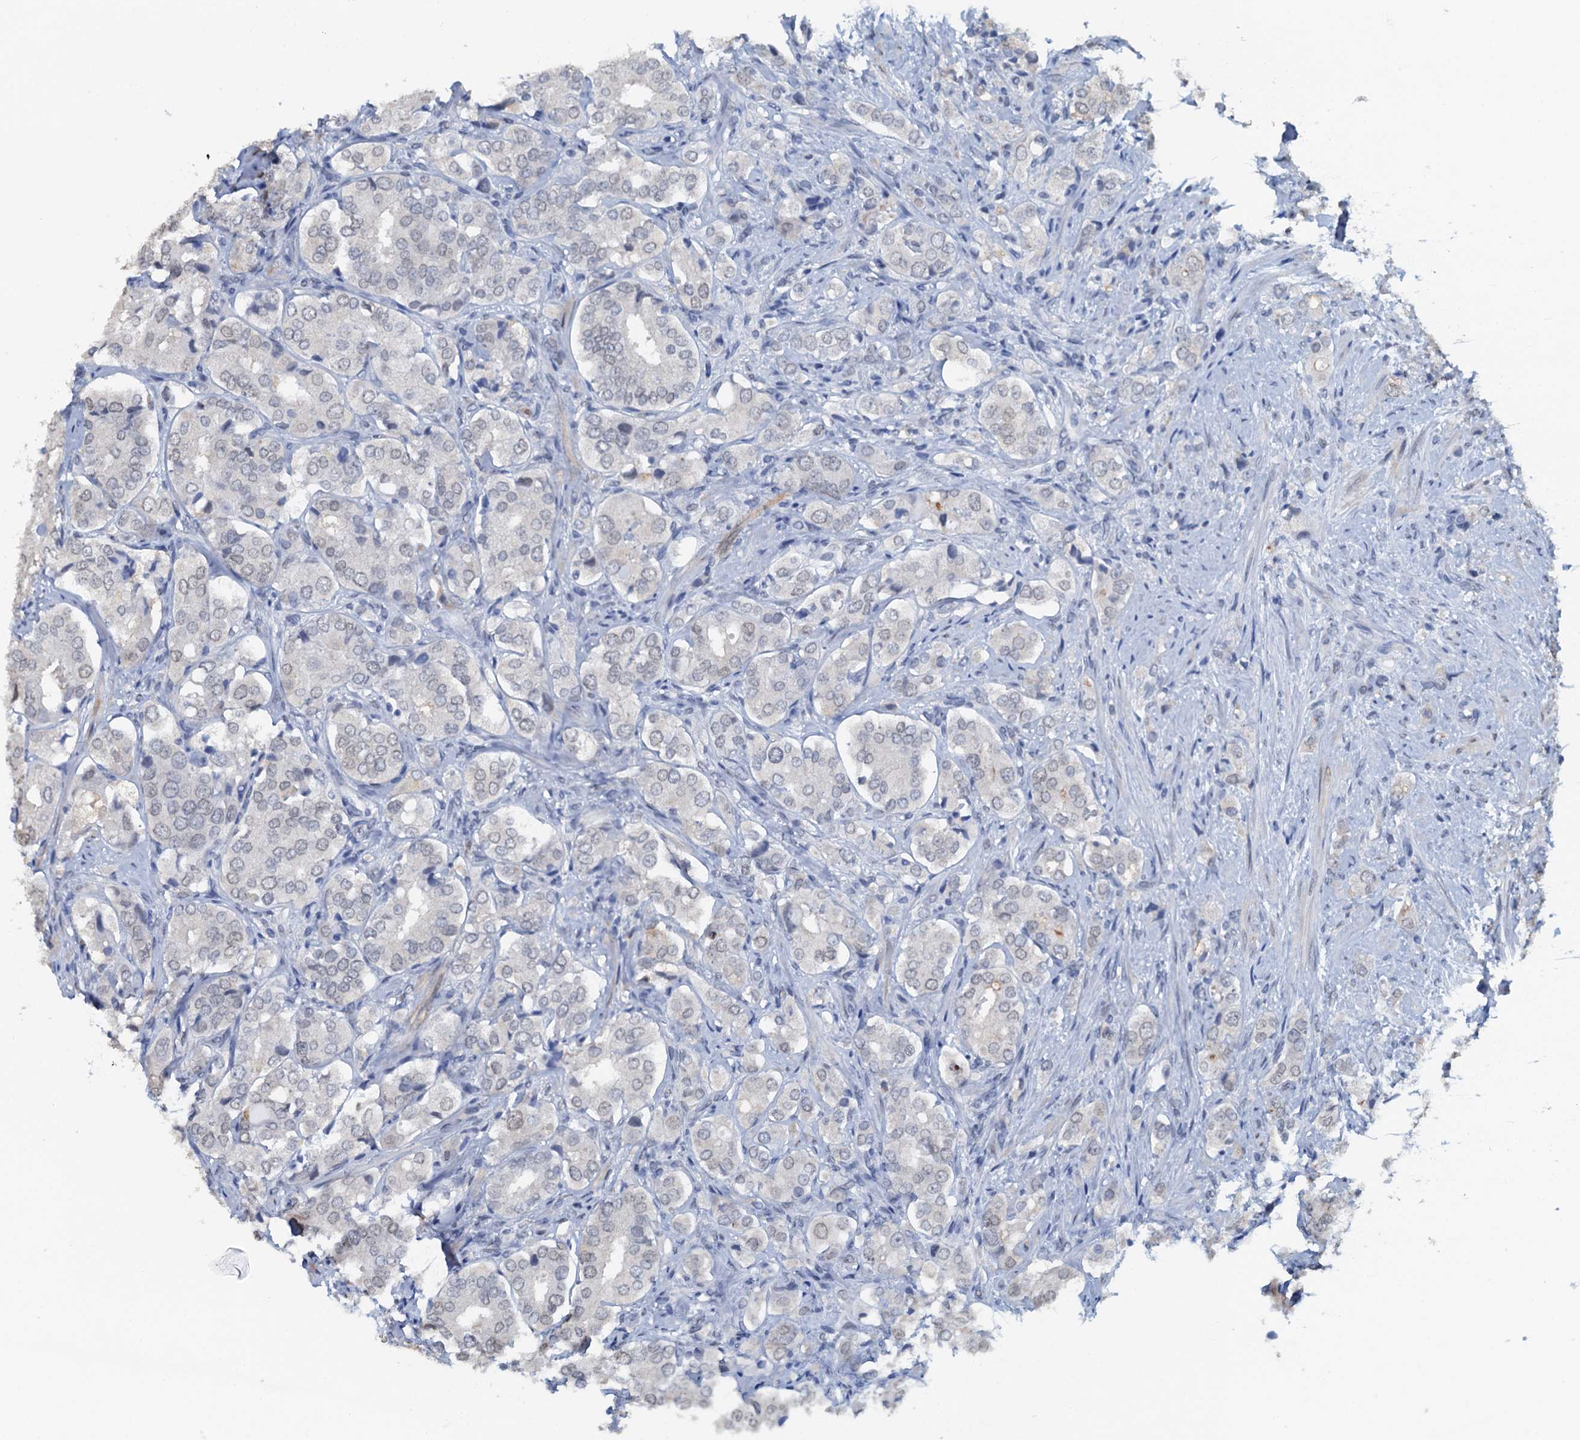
{"staining": {"intensity": "negative", "quantity": "none", "location": "none"}, "tissue": "prostate cancer", "cell_type": "Tumor cells", "image_type": "cancer", "snomed": [{"axis": "morphology", "description": "Adenocarcinoma, High grade"}, {"axis": "topography", "description": "Prostate"}], "caption": "This is an IHC photomicrograph of human prostate cancer. There is no staining in tumor cells.", "gene": "AHCY", "patient": {"sex": "male", "age": 65}}